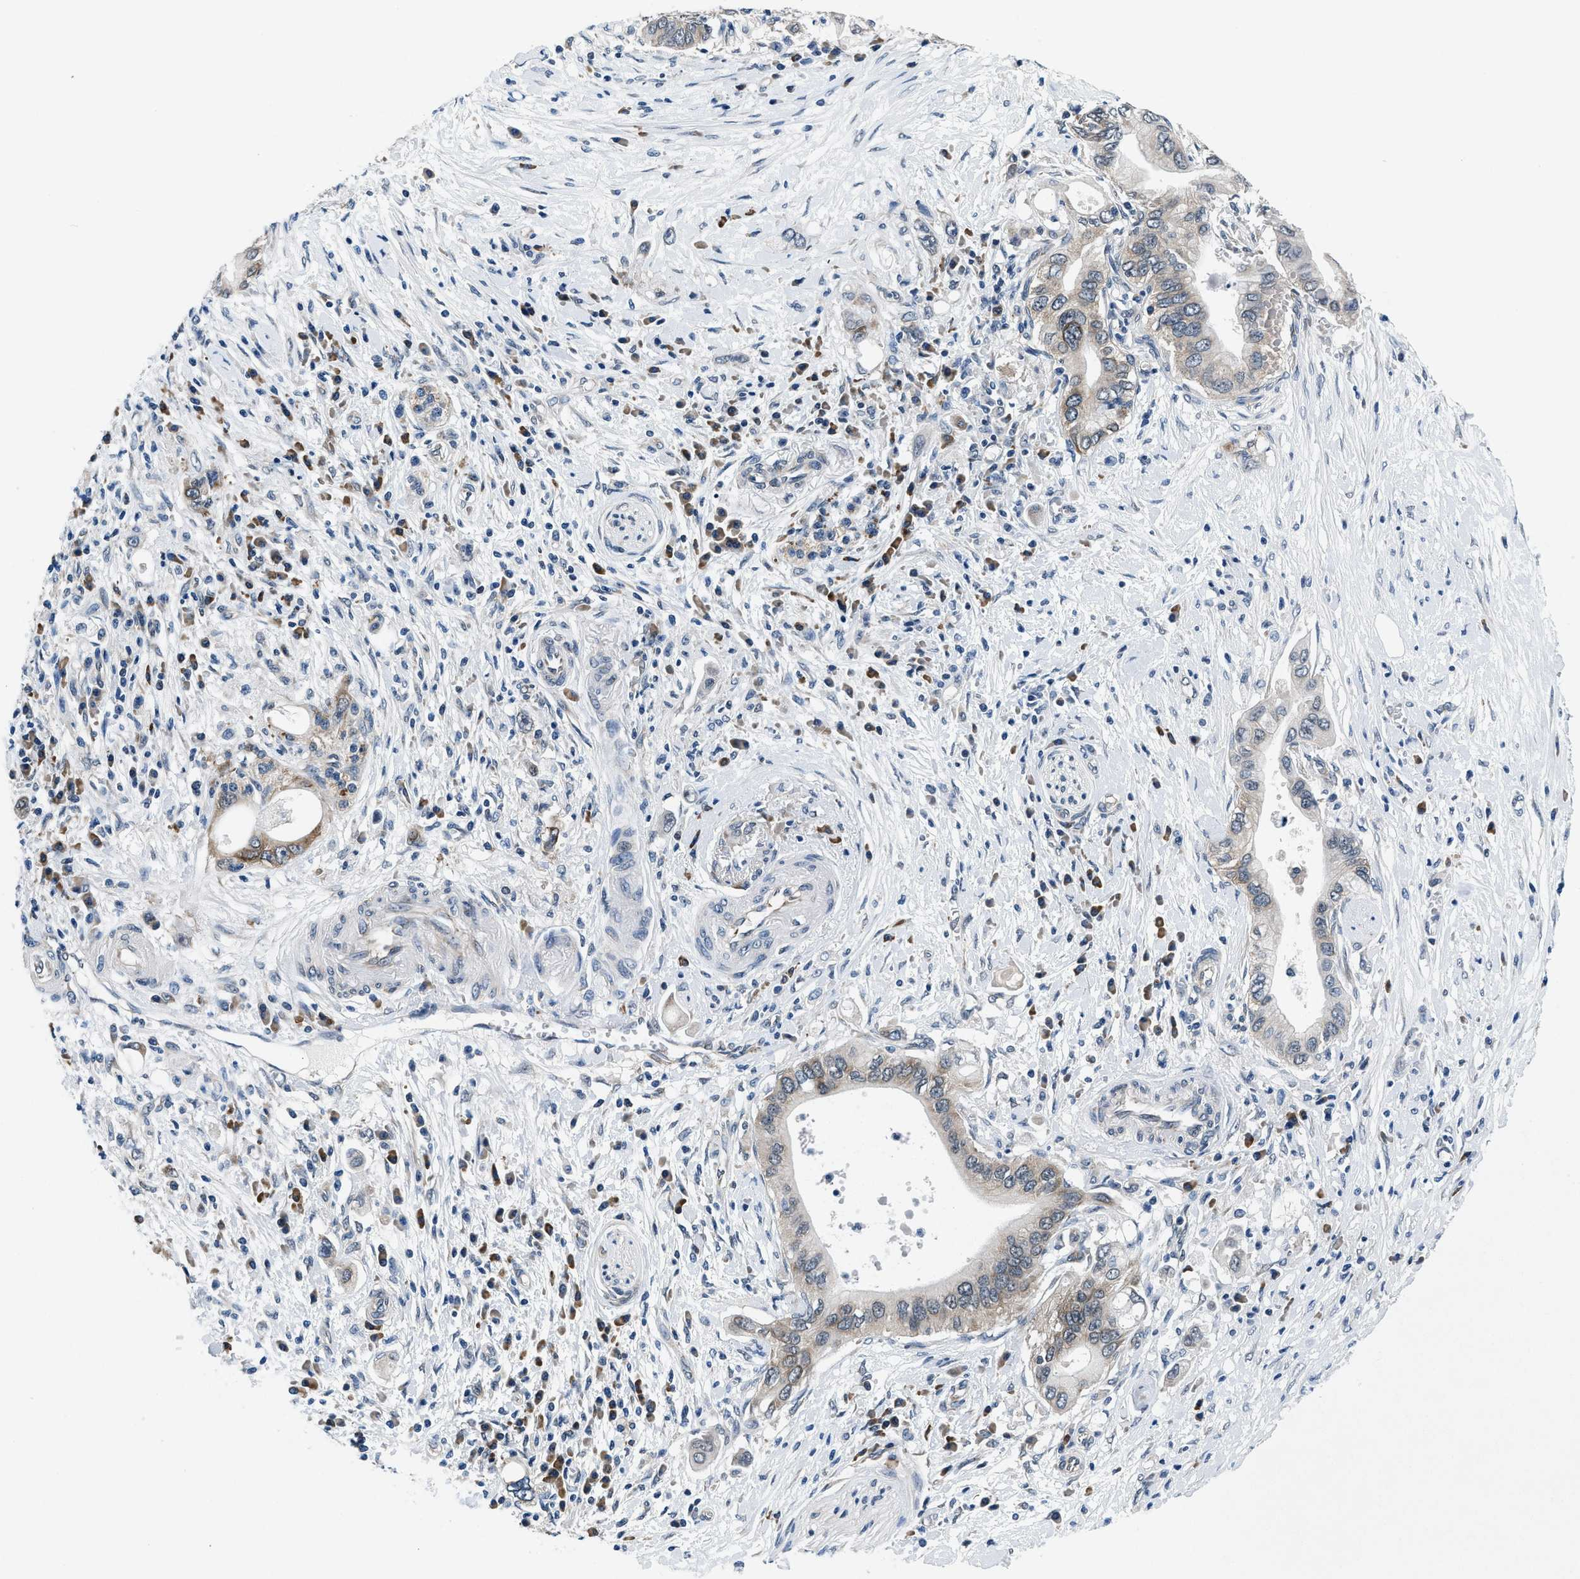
{"staining": {"intensity": "moderate", "quantity": "<25%", "location": "cytoplasmic/membranous"}, "tissue": "pancreatic cancer", "cell_type": "Tumor cells", "image_type": "cancer", "snomed": [{"axis": "morphology", "description": "Adenocarcinoma, NOS"}, {"axis": "topography", "description": "Pancreas"}], "caption": "DAB immunohistochemical staining of adenocarcinoma (pancreatic) shows moderate cytoplasmic/membranous protein positivity in about <25% of tumor cells.", "gene": "PA2G4", "patient": {"sex": "female", "age": 73}}